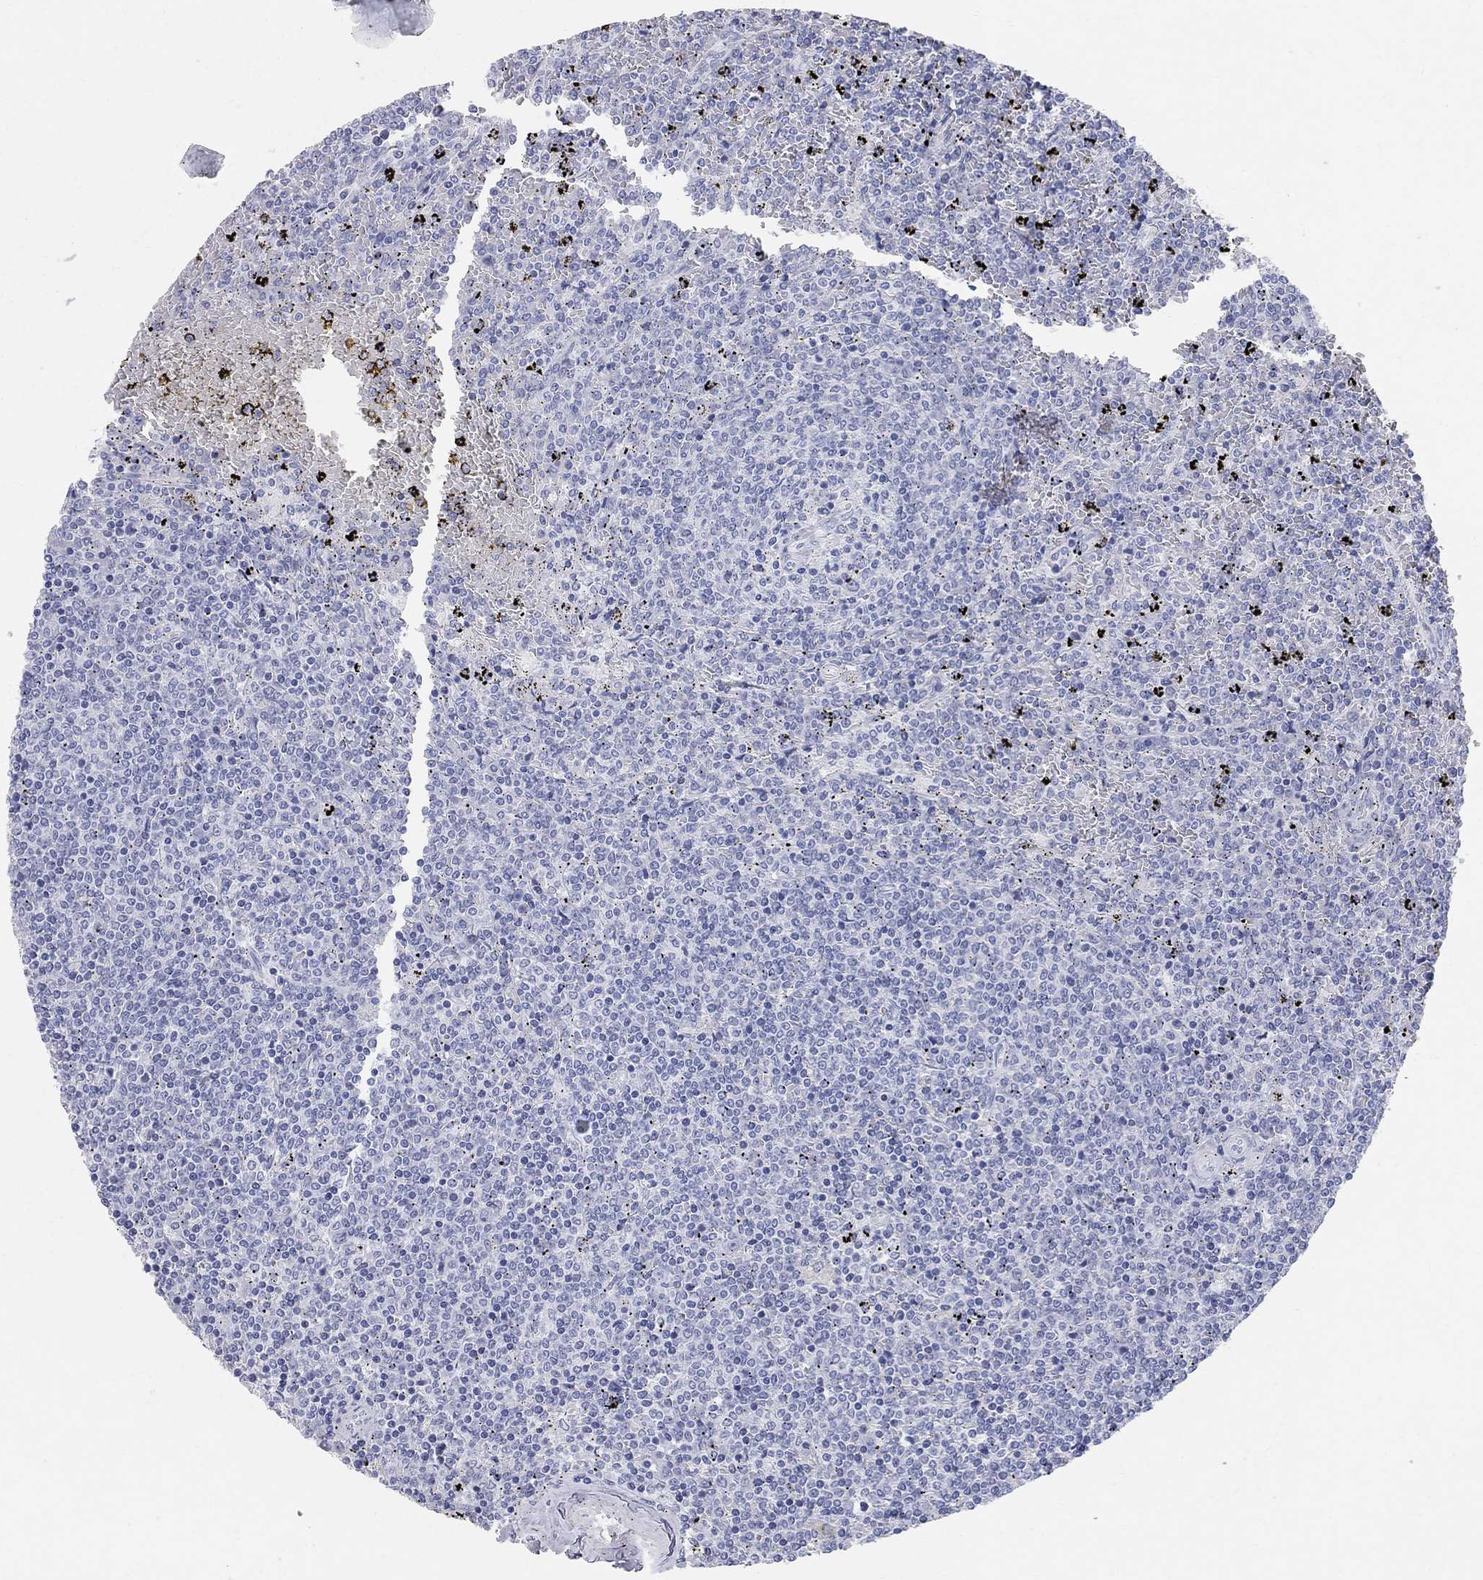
{"staining": {"intensity": "negative", "quantity": "none", "location": "none"}, "tissue": "lymphoma", "cell_type": "Tumor cells", "image_type": "cancer", "snomed": [{"axis": "morphology", "description": "Malignant lymphoma, non-Hodgkin's type, Low grade"}, {"axis": "topography", "description": "Spleen"}], "caption": "There is no significant positivity in tumor cells of low-grade malignant lymphoma, non-Hodgkin's type.", "gene": "AOX1", "patient": {"sex": "female", "age": 77}}